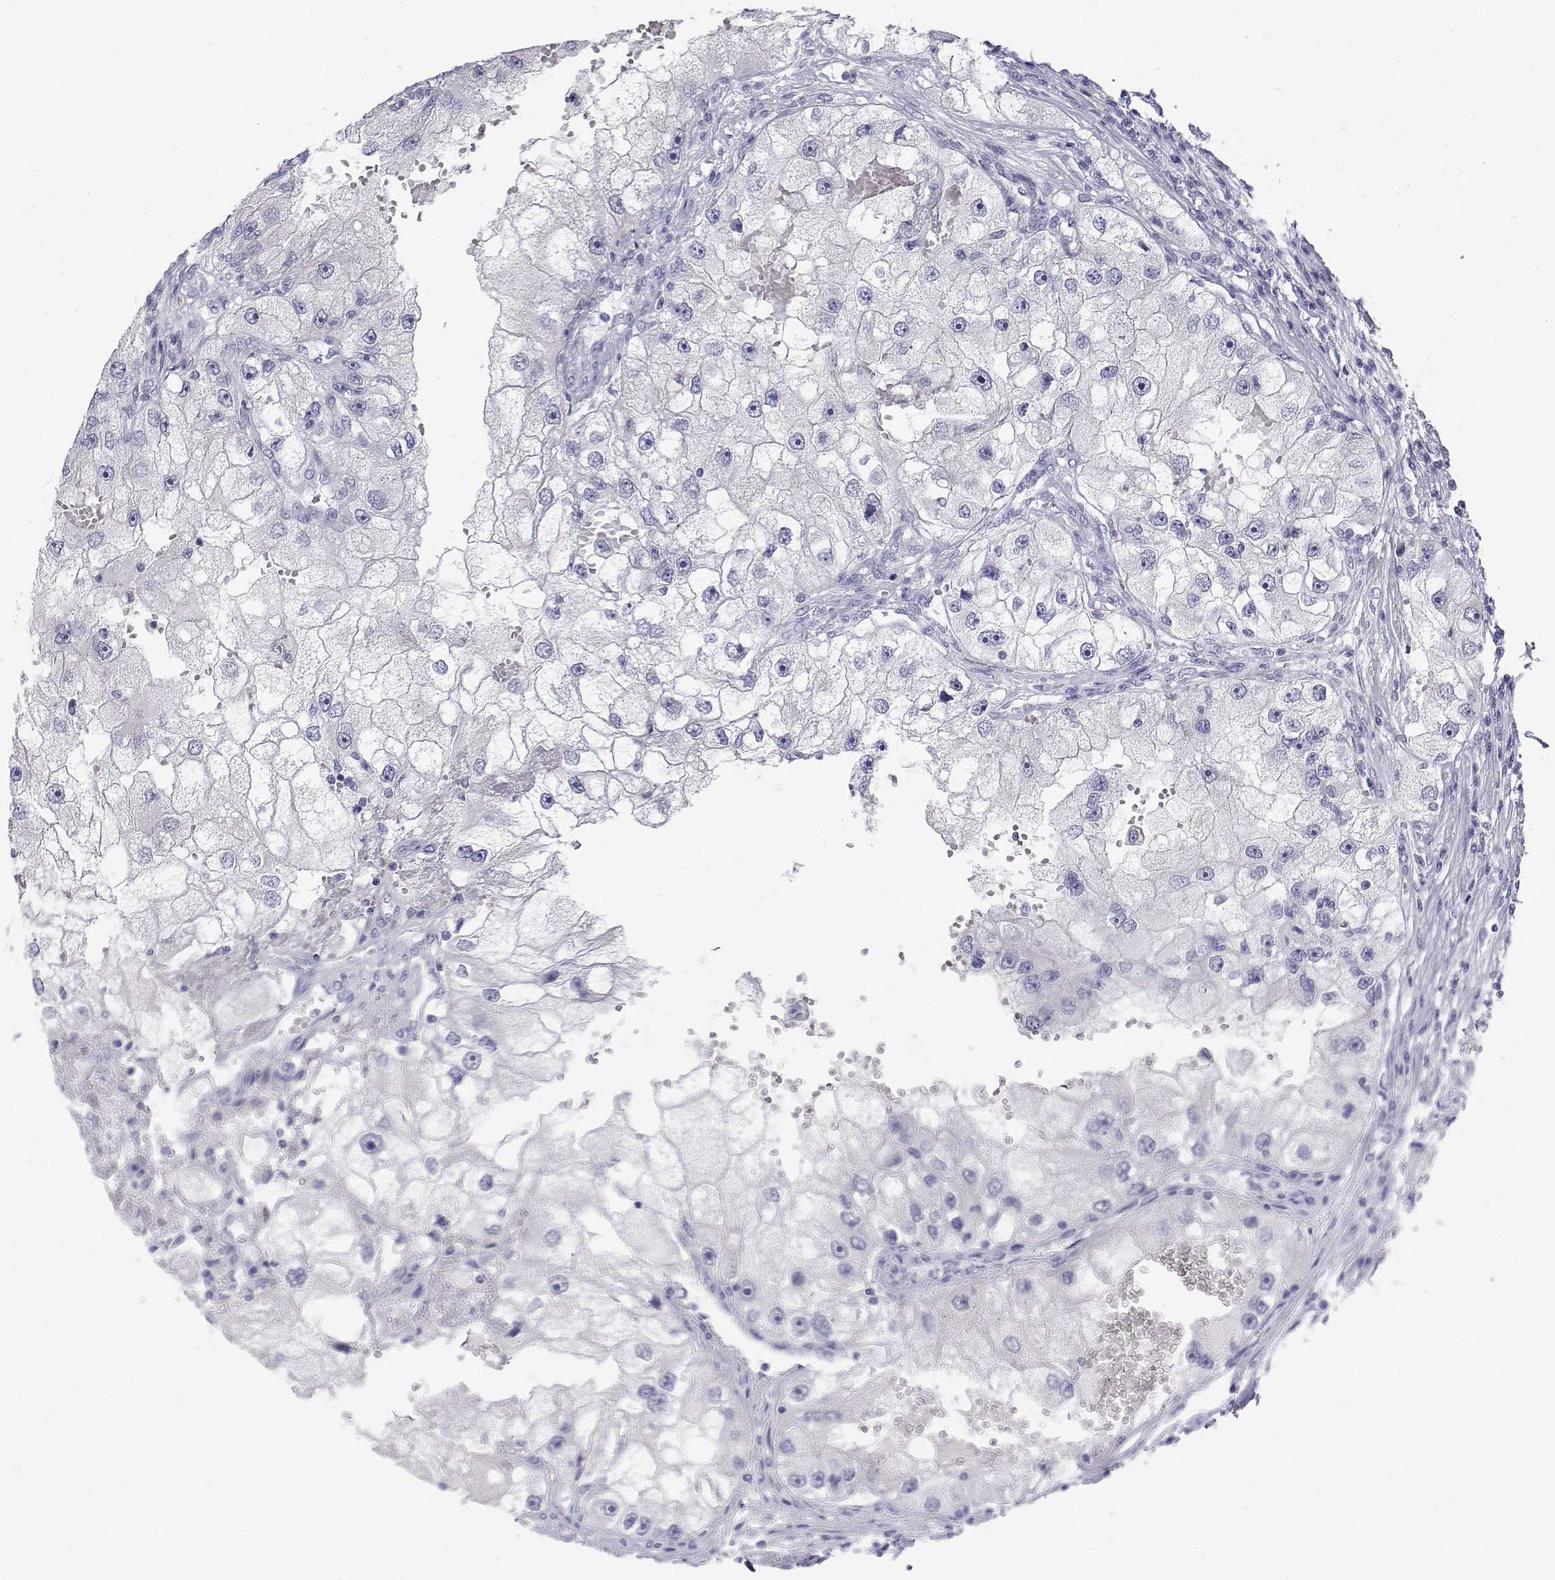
{"staining": {"intensity": "negative", "quantity": "none", "location": "none"}, "tissue": "renal cancer", "cell_type": "Tumor cells", "image_type": "cancer", "snomed": [{"axis": "morphology", "description": "Adenocarcinoma, NOS"}, {"axis": "topography", "description": "Kidney"}], "caption": "An immunohistochemistry (IHC) image of renal cancer is shown. There is no staining in tumor cells of renal cancer.", "gene": "NCR2", "patient": {"sex": "male", "age": 63}}